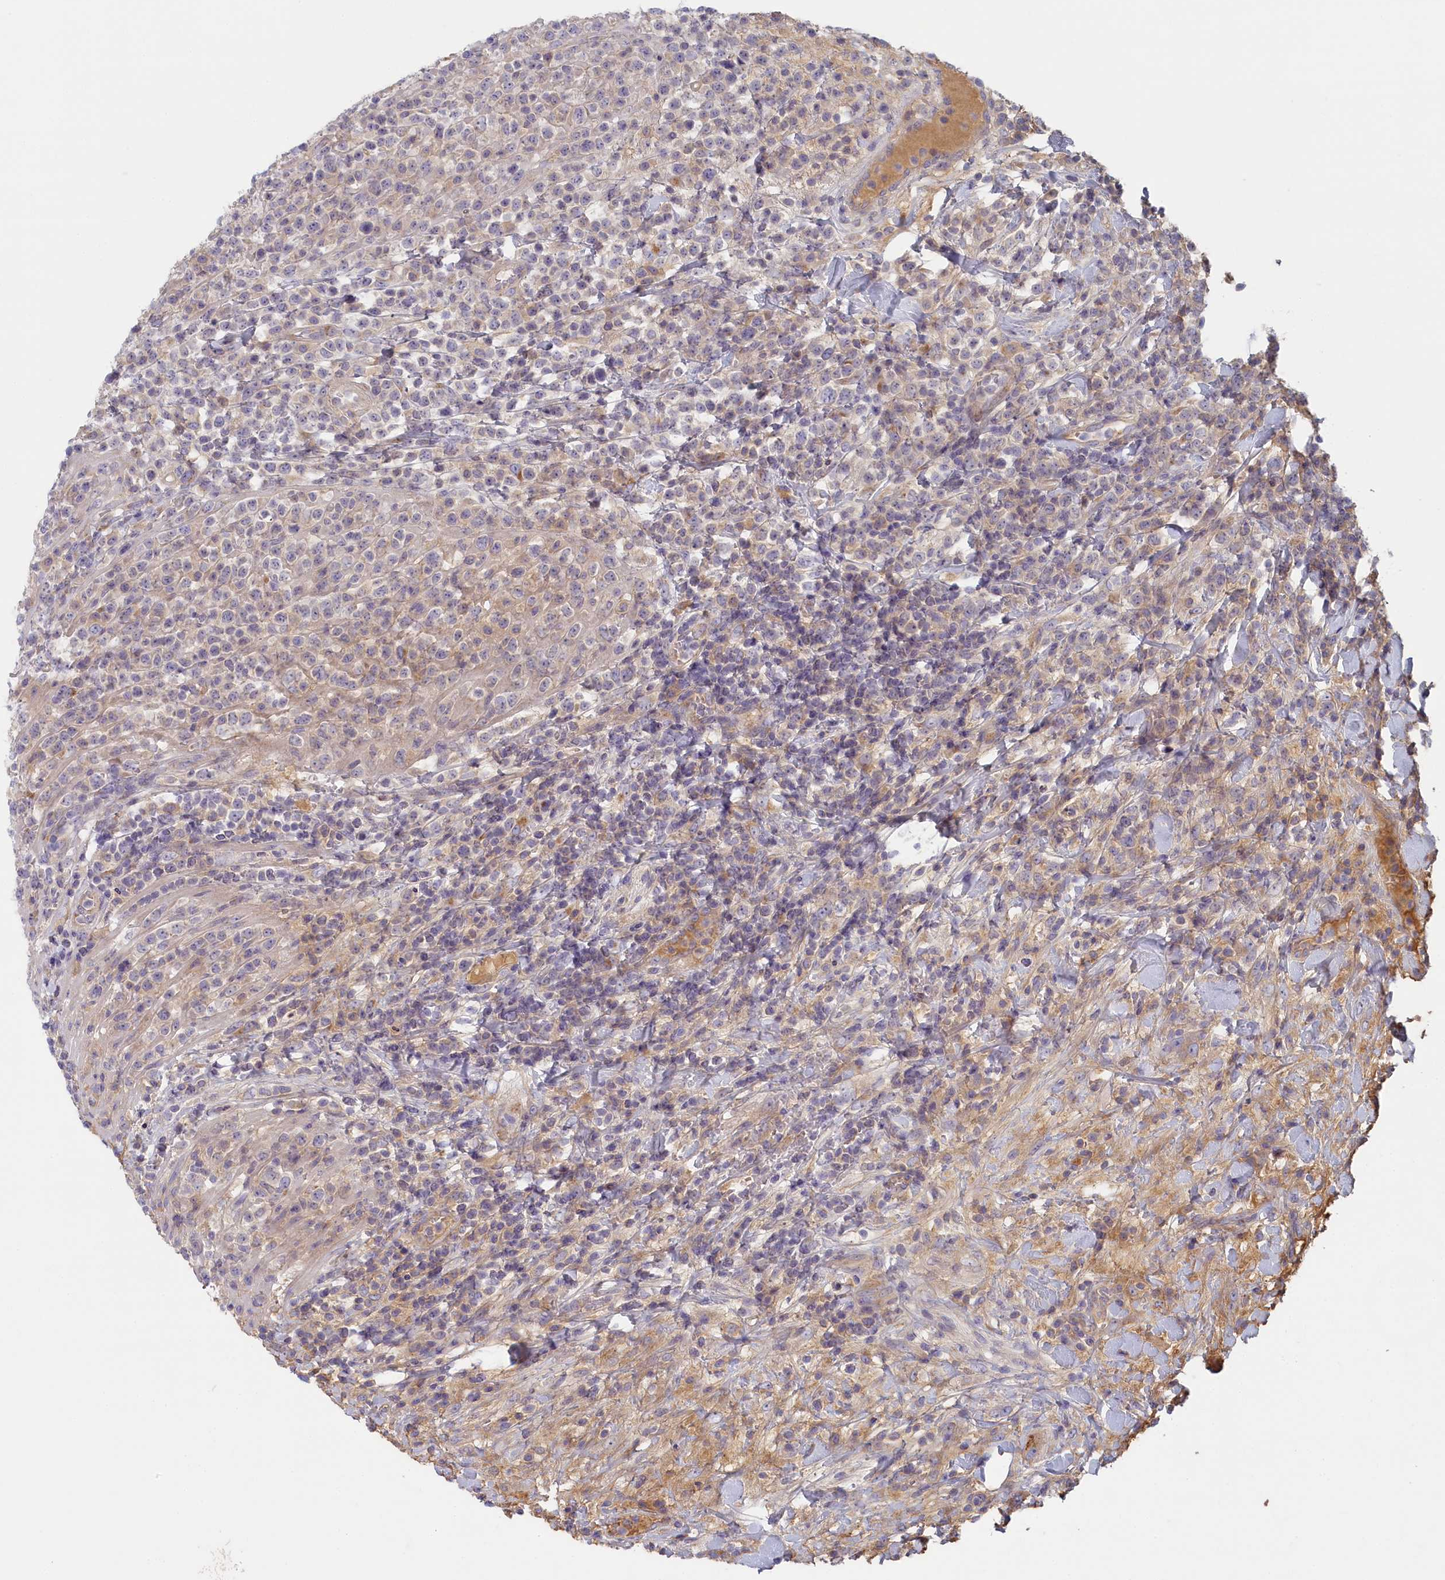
{"staining": {"intensity": "negative", "quantity": "none", "location": "none"}, "tissue": "lymphoma", "cell_type": "Tumor cells", "image_type": "cancer", "snomed": [{"axis": "morphology", "description": "Malignant lymphoma, non-Hodgkin's type, High grade"}, {"axis": "topography", "description": "Colon"}], "caption": "Histopathology image shows no significant protein positivity in tumor cells of lymphoma. (DAB immunohistochemistry visualized using brightfield microscopy, high magnification).", "gene": "STX16", "patient": {"sex": "female", "age": 53}}